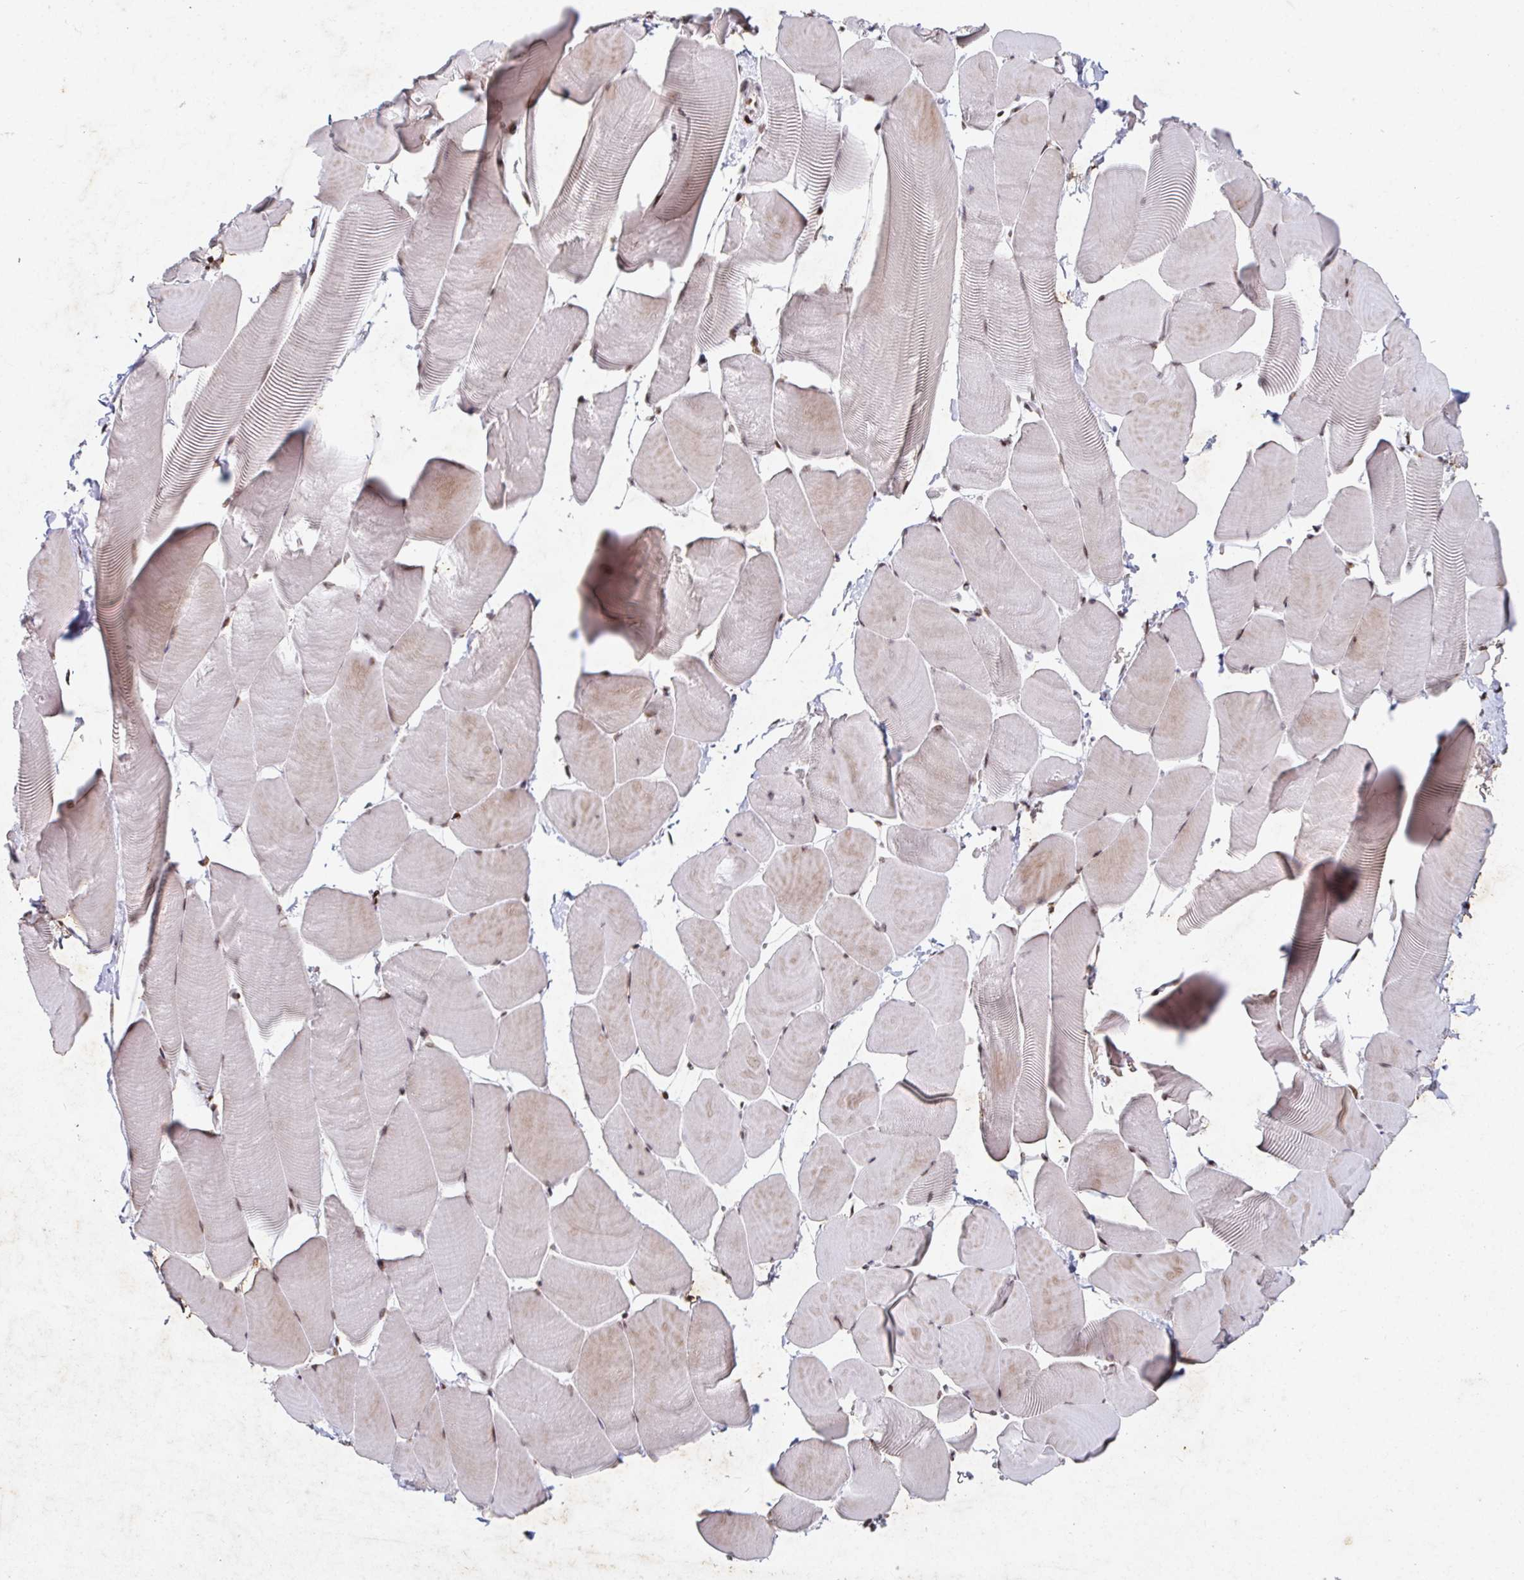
{"staining": {"intensity": "moderate", "quantity": "25%-75%", "location": "nuclear"}, "tissue": "skeletal muscle", "cell_type": "Myocytes", "image_type": "normal", "snomed": [{"axis": "morphology", "description": "Normal tissue, NOS"}, {"axis": "topography", "description": "Skeletal muscle"}], "caption": "Protein staining shows moderate nuclear staining in about 25%-75% of myocytes in unremarkable skeletal muscle.", "gene": "C19orf53", "patient": {"sex": "male", "age": 25}}